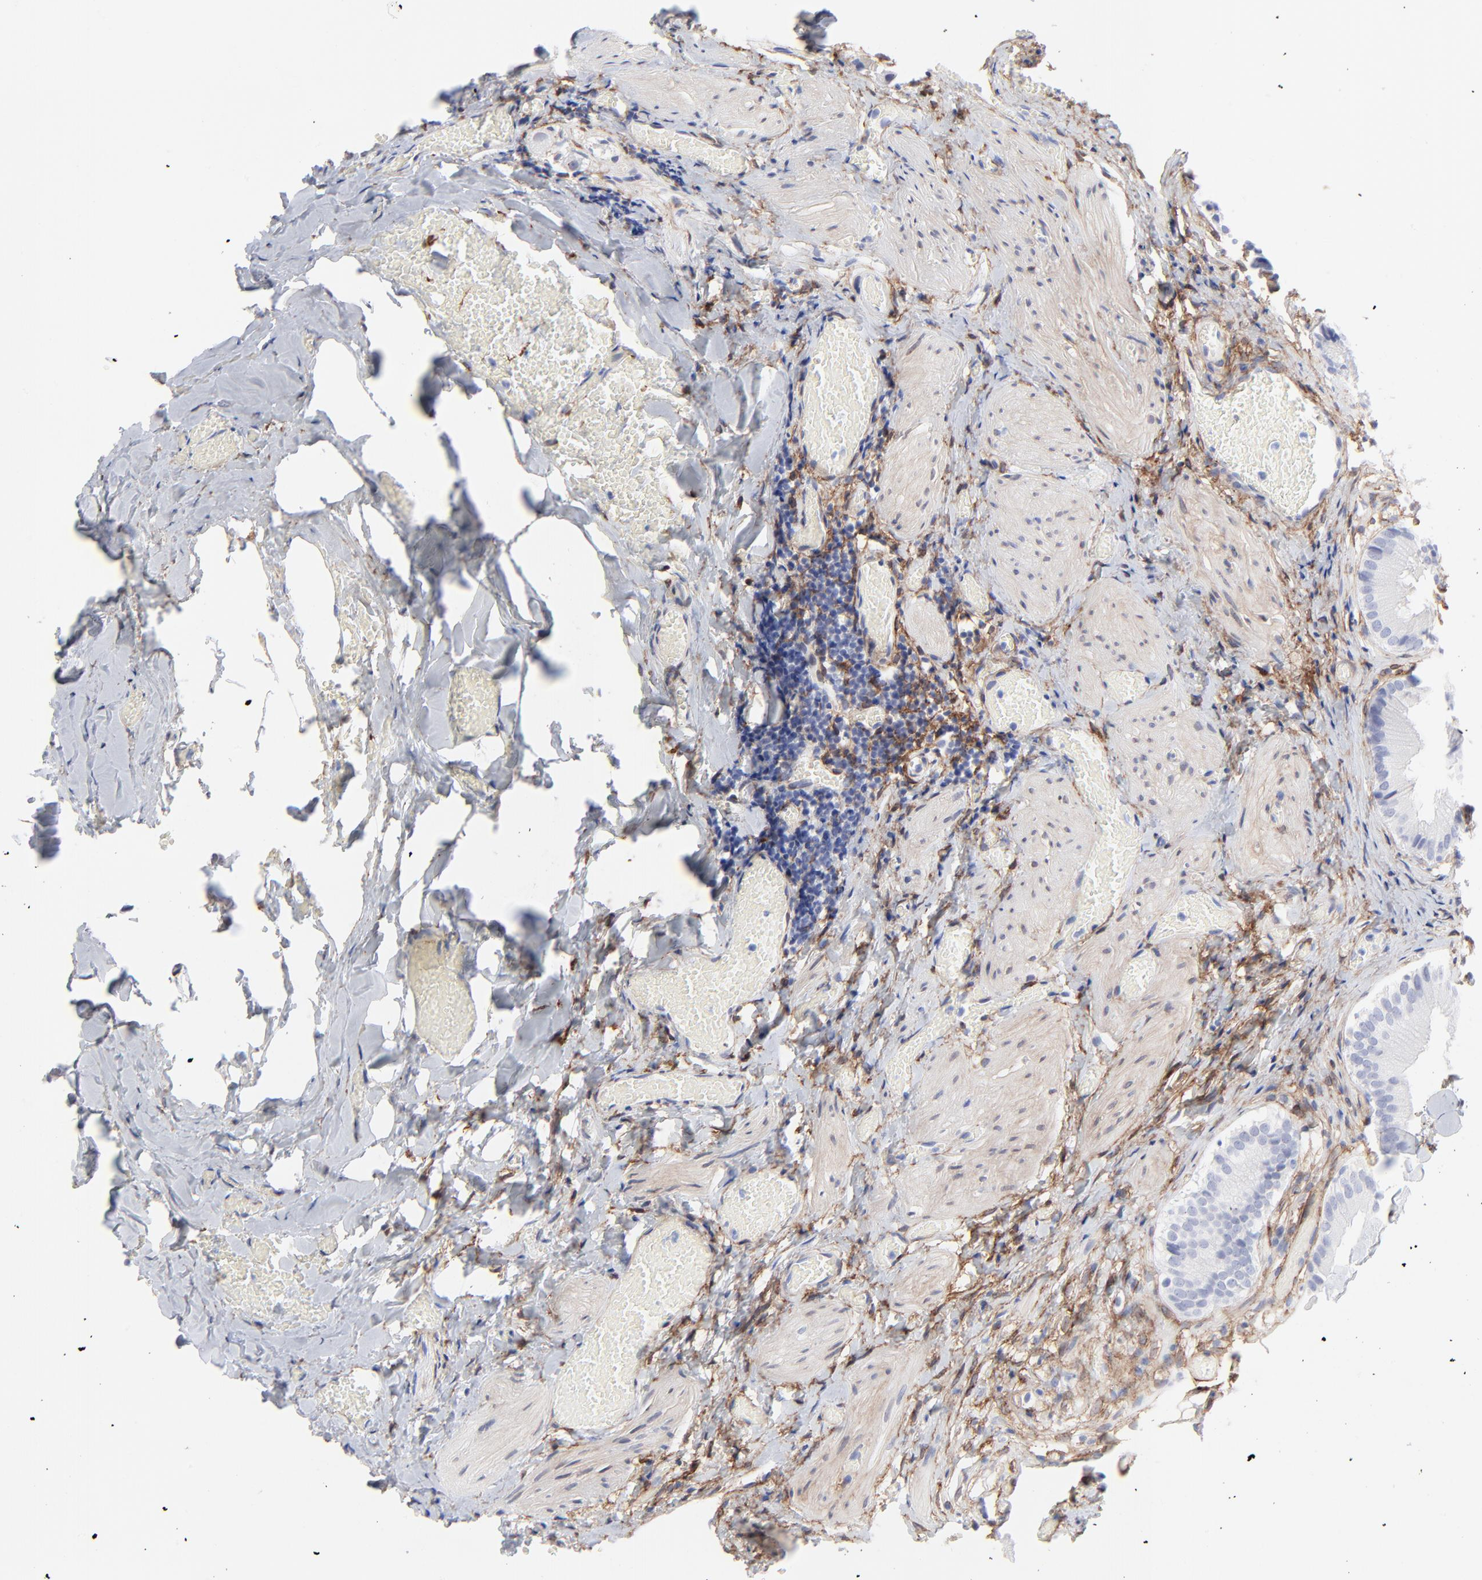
{"staining": {"intensity": "negative", "quantity": "none", "location": "none"}, "tissue": "gallbladder", "cell_type": "Glandular cells", "image_type": "normal", "snomed": [{"axis": "morphology", "description": "Normal tissue, NOS"}, {"axis": "topography", "description": "Gallbladder"}], "caption": "Immunohistochemistry (IHC) histopathology image of normal human gallbladder stained for a protein (brown), which shows no expression in glandular cells.", "gene": "PDGFRB", "patient": {"sex": "male", "age": 65}}